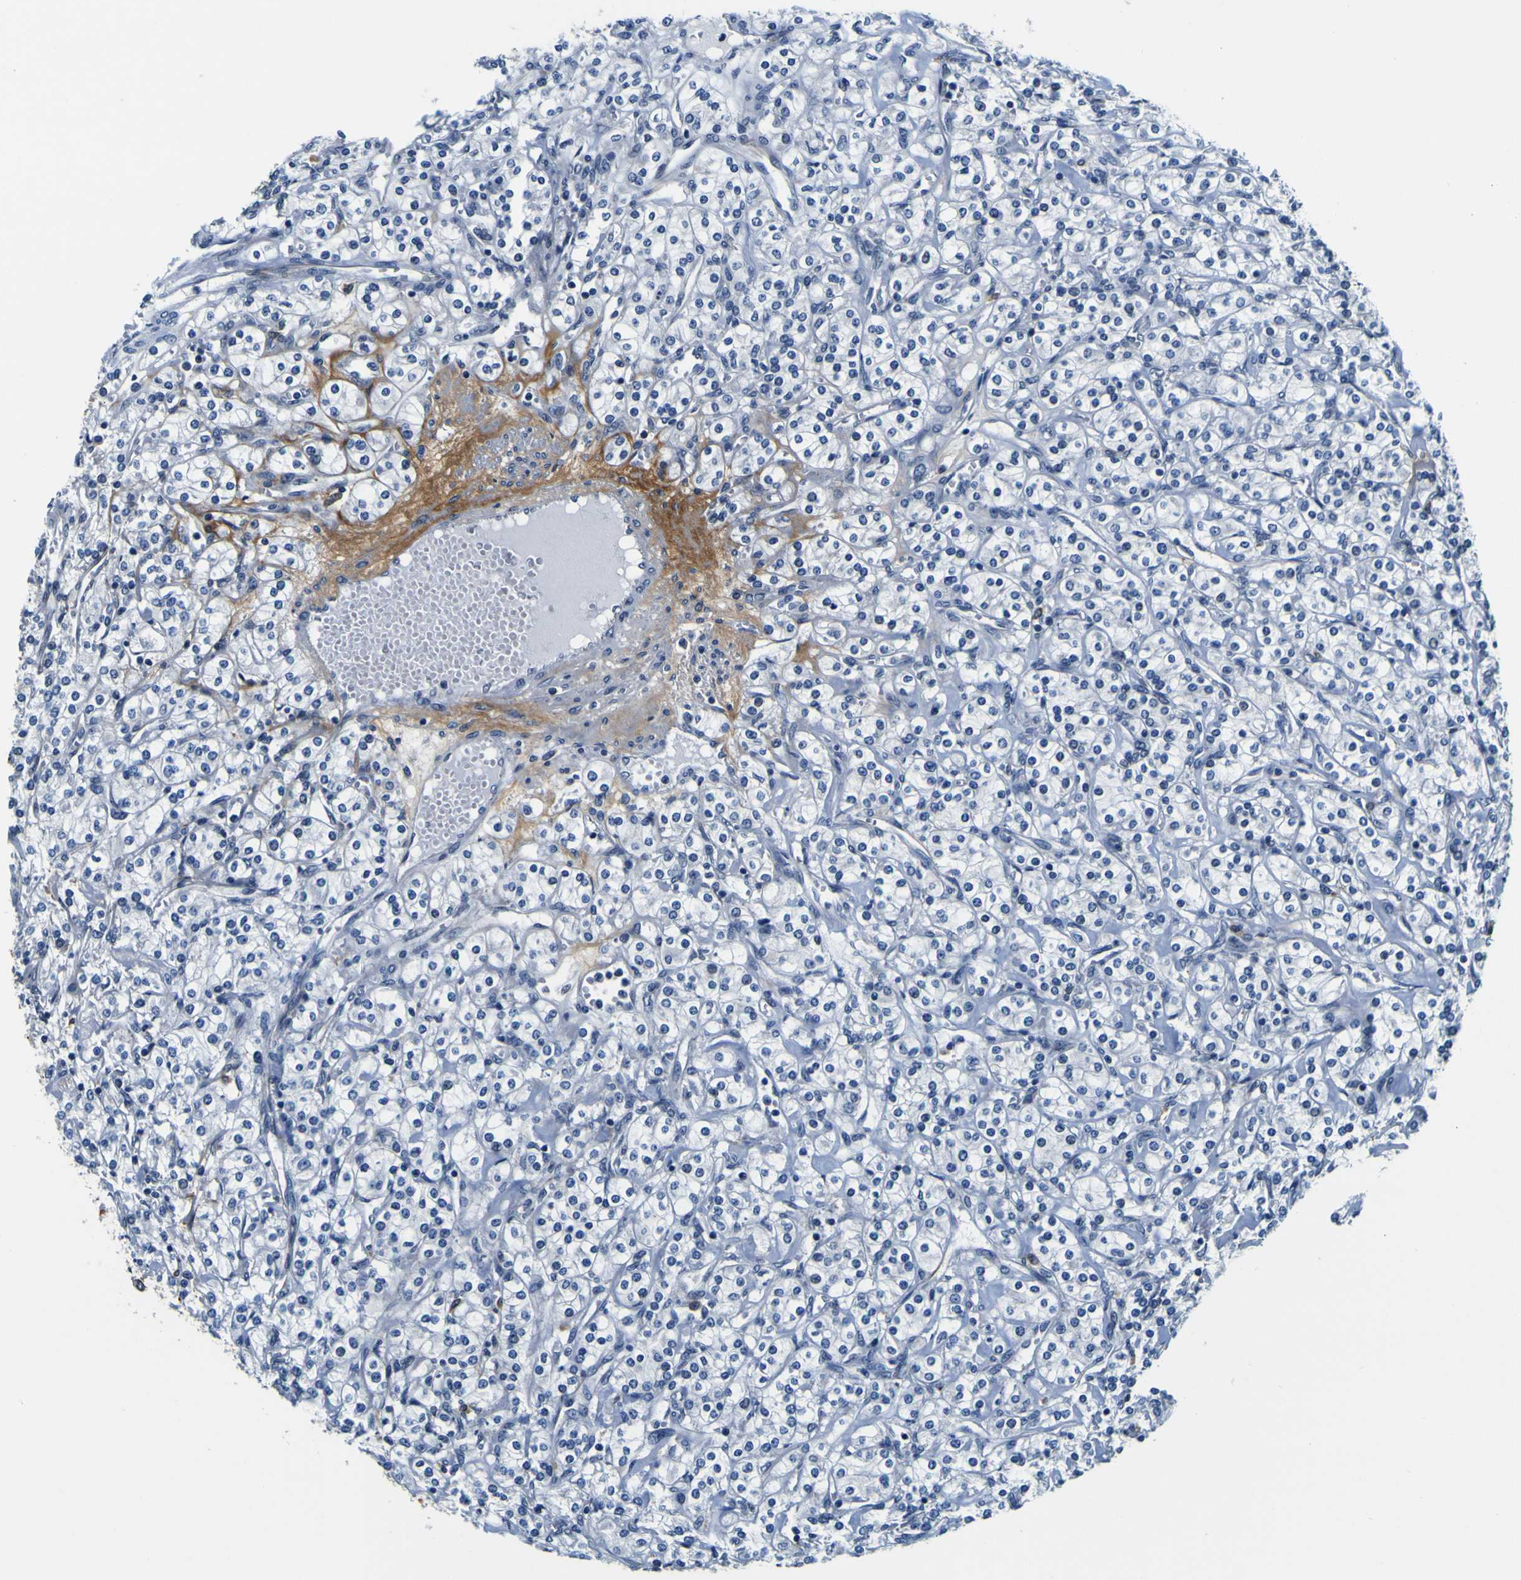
{"staining": {"intensity": "negative", "quantity": "none", "location": "none"}, "tissue": "renal cancer", "cell_type": "Tumor cells", "image_type": "cancer", "snomed": [{"axis": "morphology", "description": "Adenocarcinoma, NOS"}, {"axis": "topography", "description": "Kidney"}], "caption": "Immunohistochemistry micrograph of renal adenocarcinoma stained for a protein (brown), which exhibits no expression in tumor cells. Brightfield microscopy of IHC stained with DAB (3,3'-diaminobenzidine) (brown) and hematoxylin (blue), captured at high magnification.", "gene": "POSTN", "patient": {"sex": "male", "age": 77}}